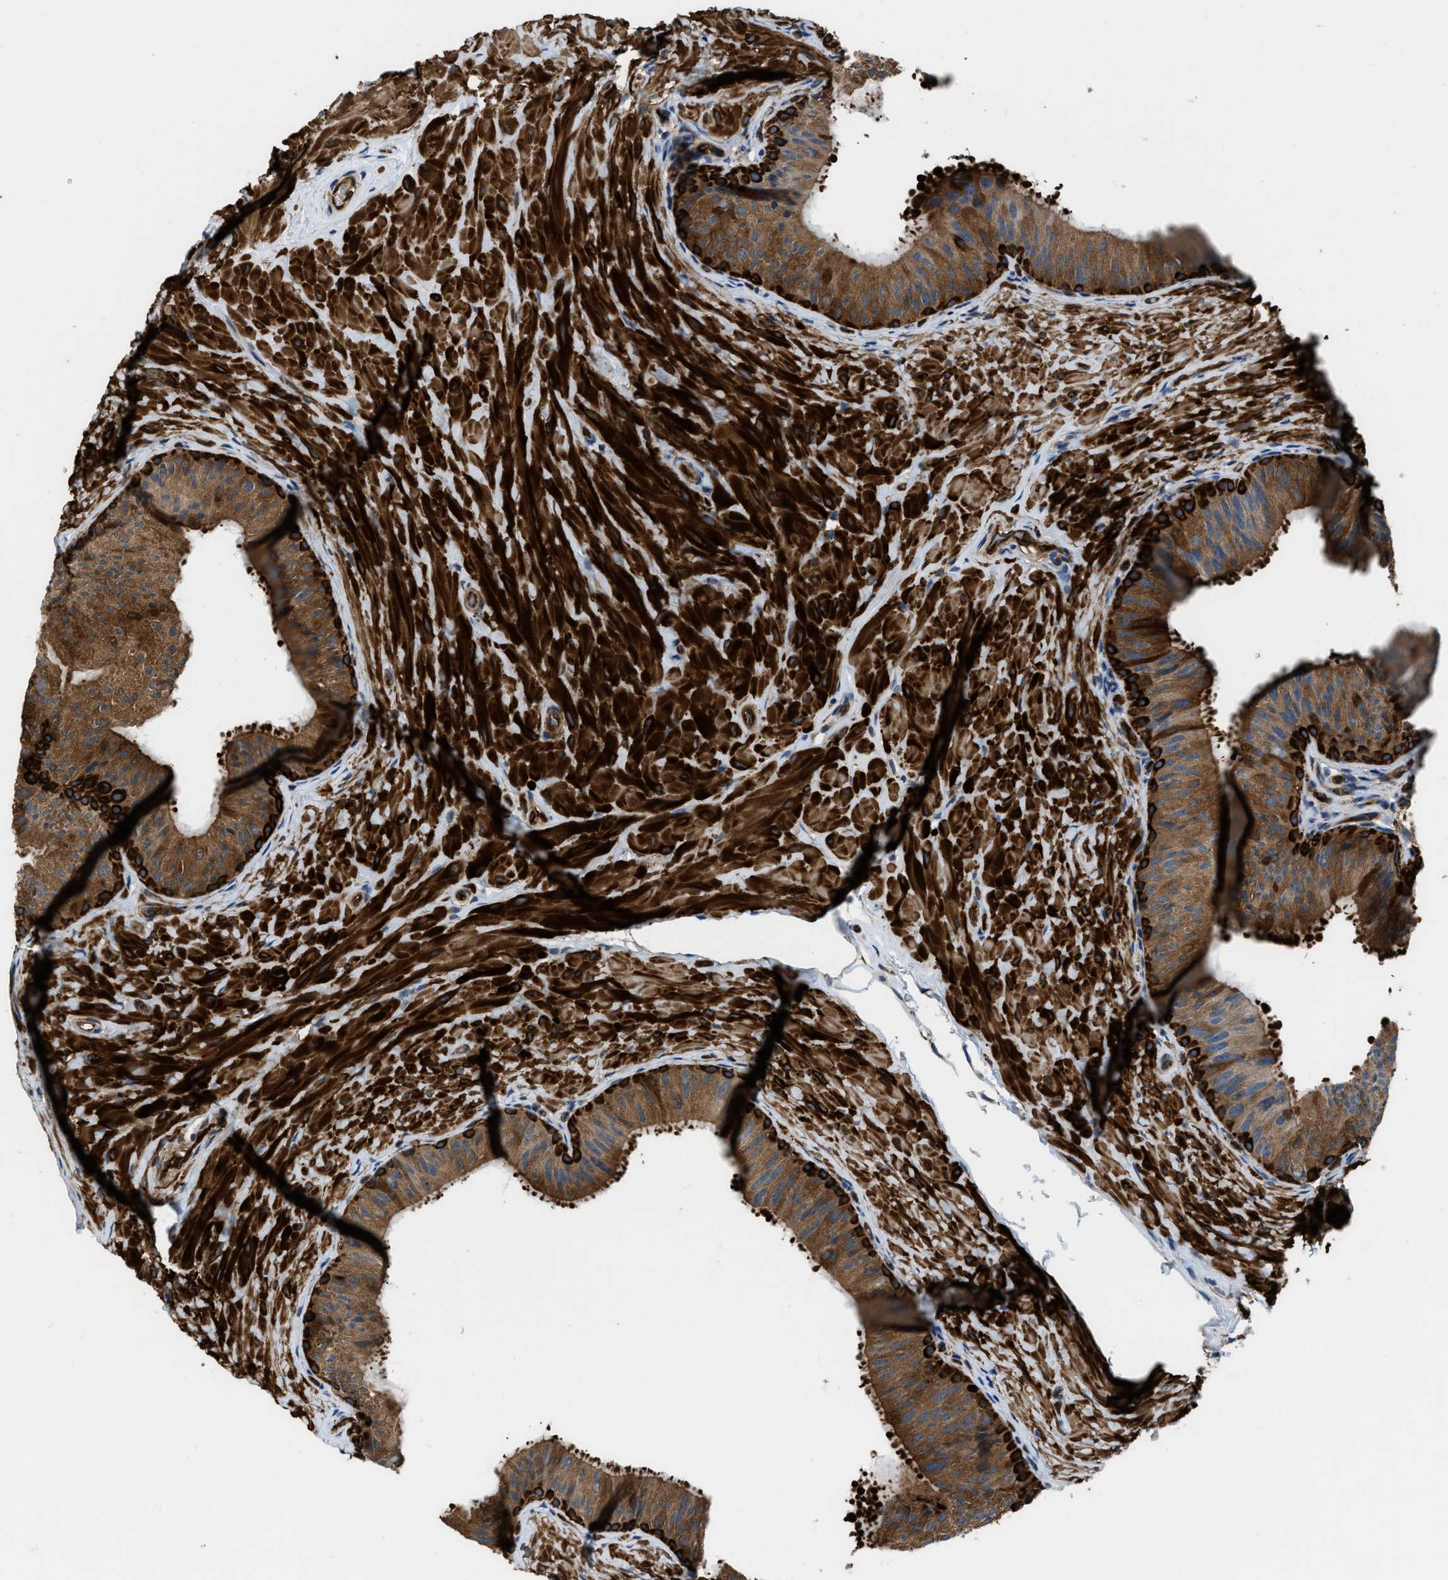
{"staining": {"intensity": "moderate", "quantity": ">75%", "location": "cytoplasmic/membranous"}, "tissue": "epididymis", "cell_type": "Glandular cells", "image_type": "normal", "snomed": [{"axis": "morphology", "description": "Normal tissue, NOS"}, {"axis": "topography", "description": "Epididymis"}], "caption": "Protein expression analysis of normal human epididymis reveals moderate cytoplasmic/membranous expression in approximately >75% of glandular cells. The protein of interest is shown in brown color, while the nuclei are stained blue.", "gene": "PFKP", "patient": {"sex": "male", "age": 34}}